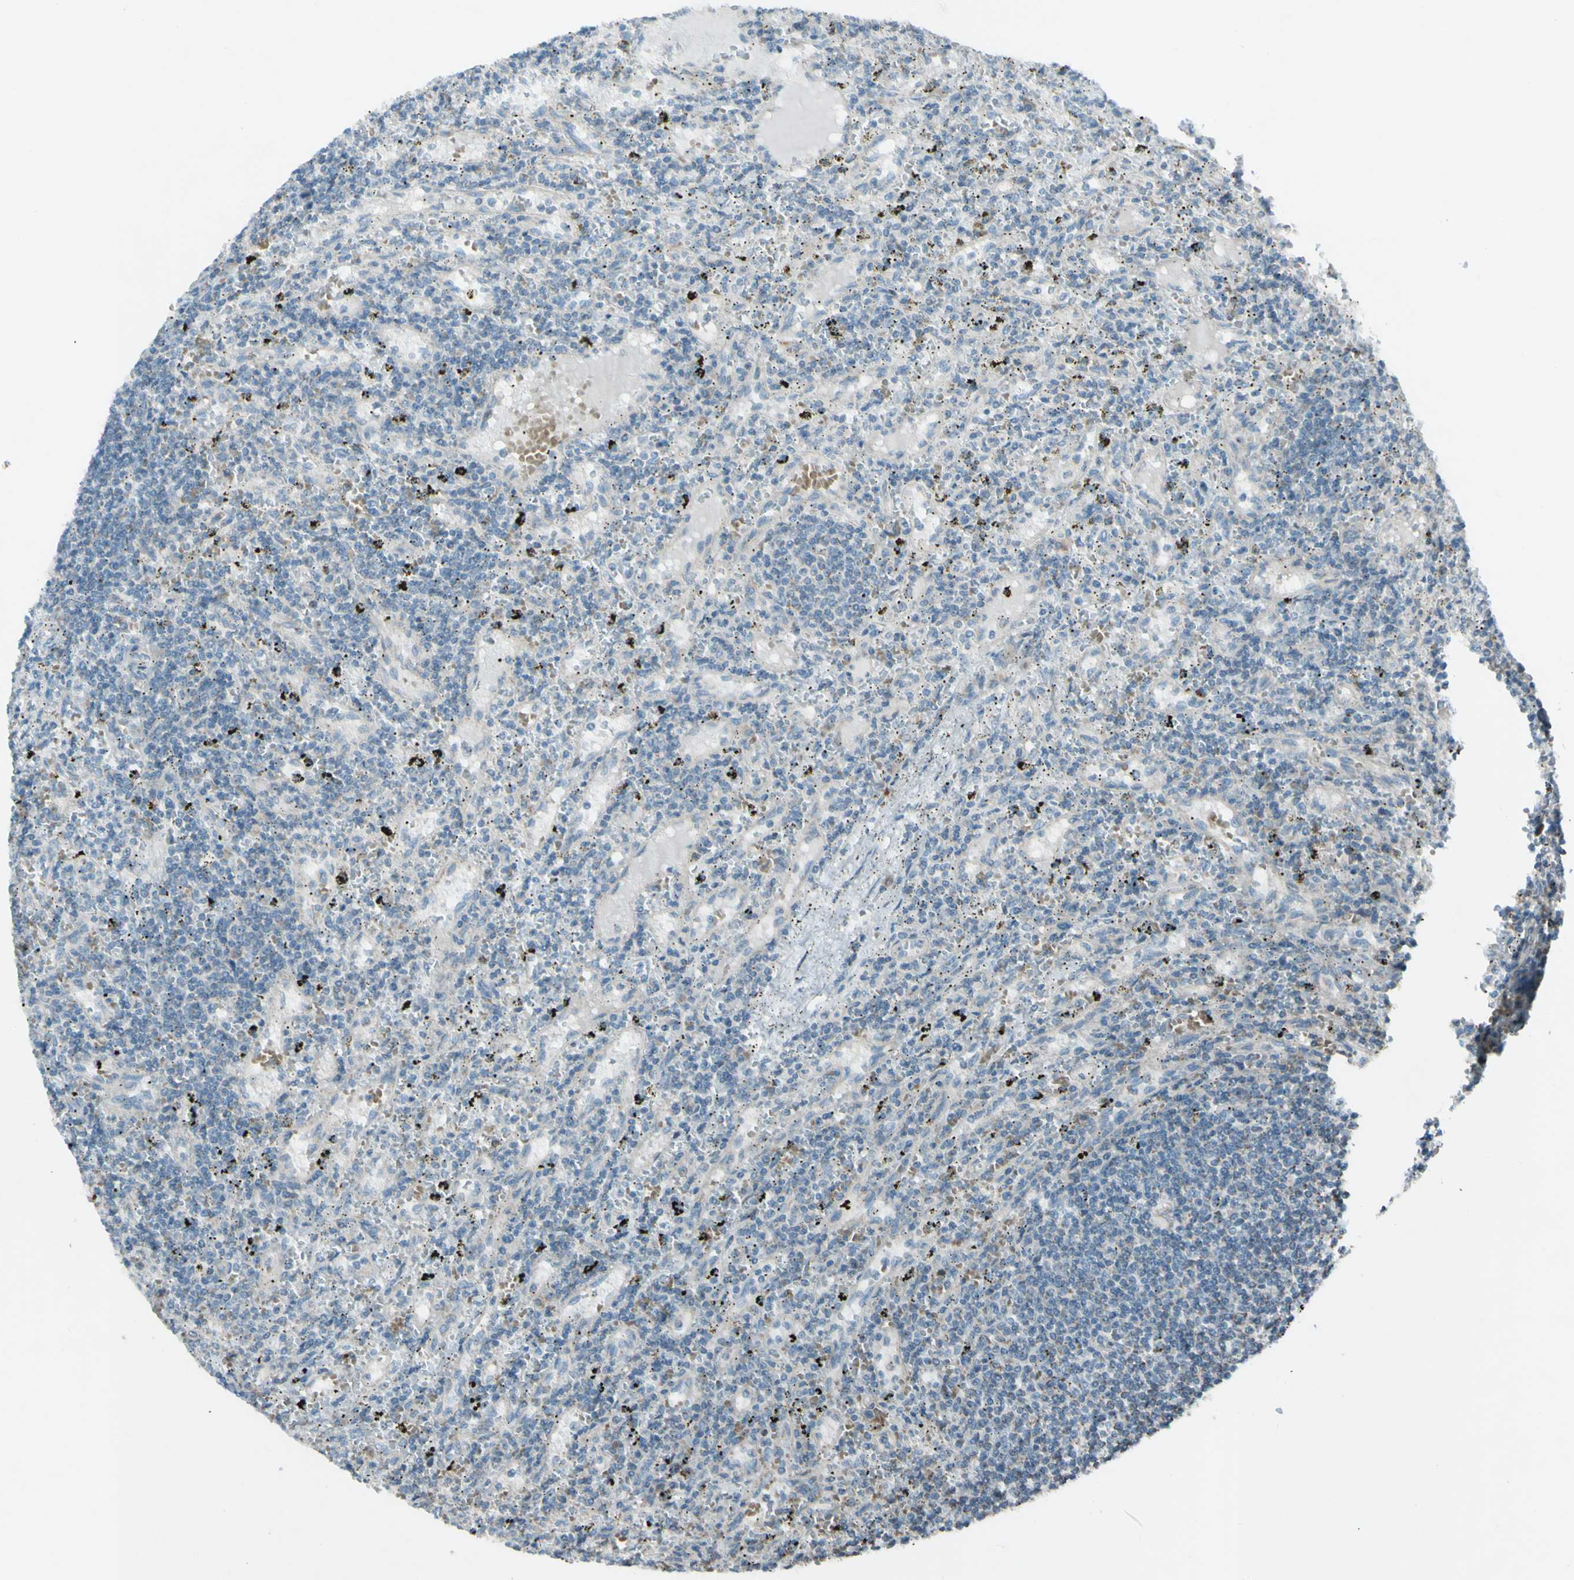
{"staining": {"intensity": "negative", "quantity": "none", "location": "none"}, "tissue": "lymphoma", "cell_type": "Tumor cells", "image_type": "cancer", "snomed": [{"axis": "morphology", "description": "Malignant lymphoma, non-Hodgkin's type, Low grade"}, {"axis": "topography", "description": "Spleen"}], "caption": "Tumor cells show no significant staining in lymphoma. (Brightfield microscopy of DAB (3,3'-diaminobenzidine) immunohistochemistry at high magnification).", "gene": "ACOT8", "patient": {"sex": "male", "age": 76}}